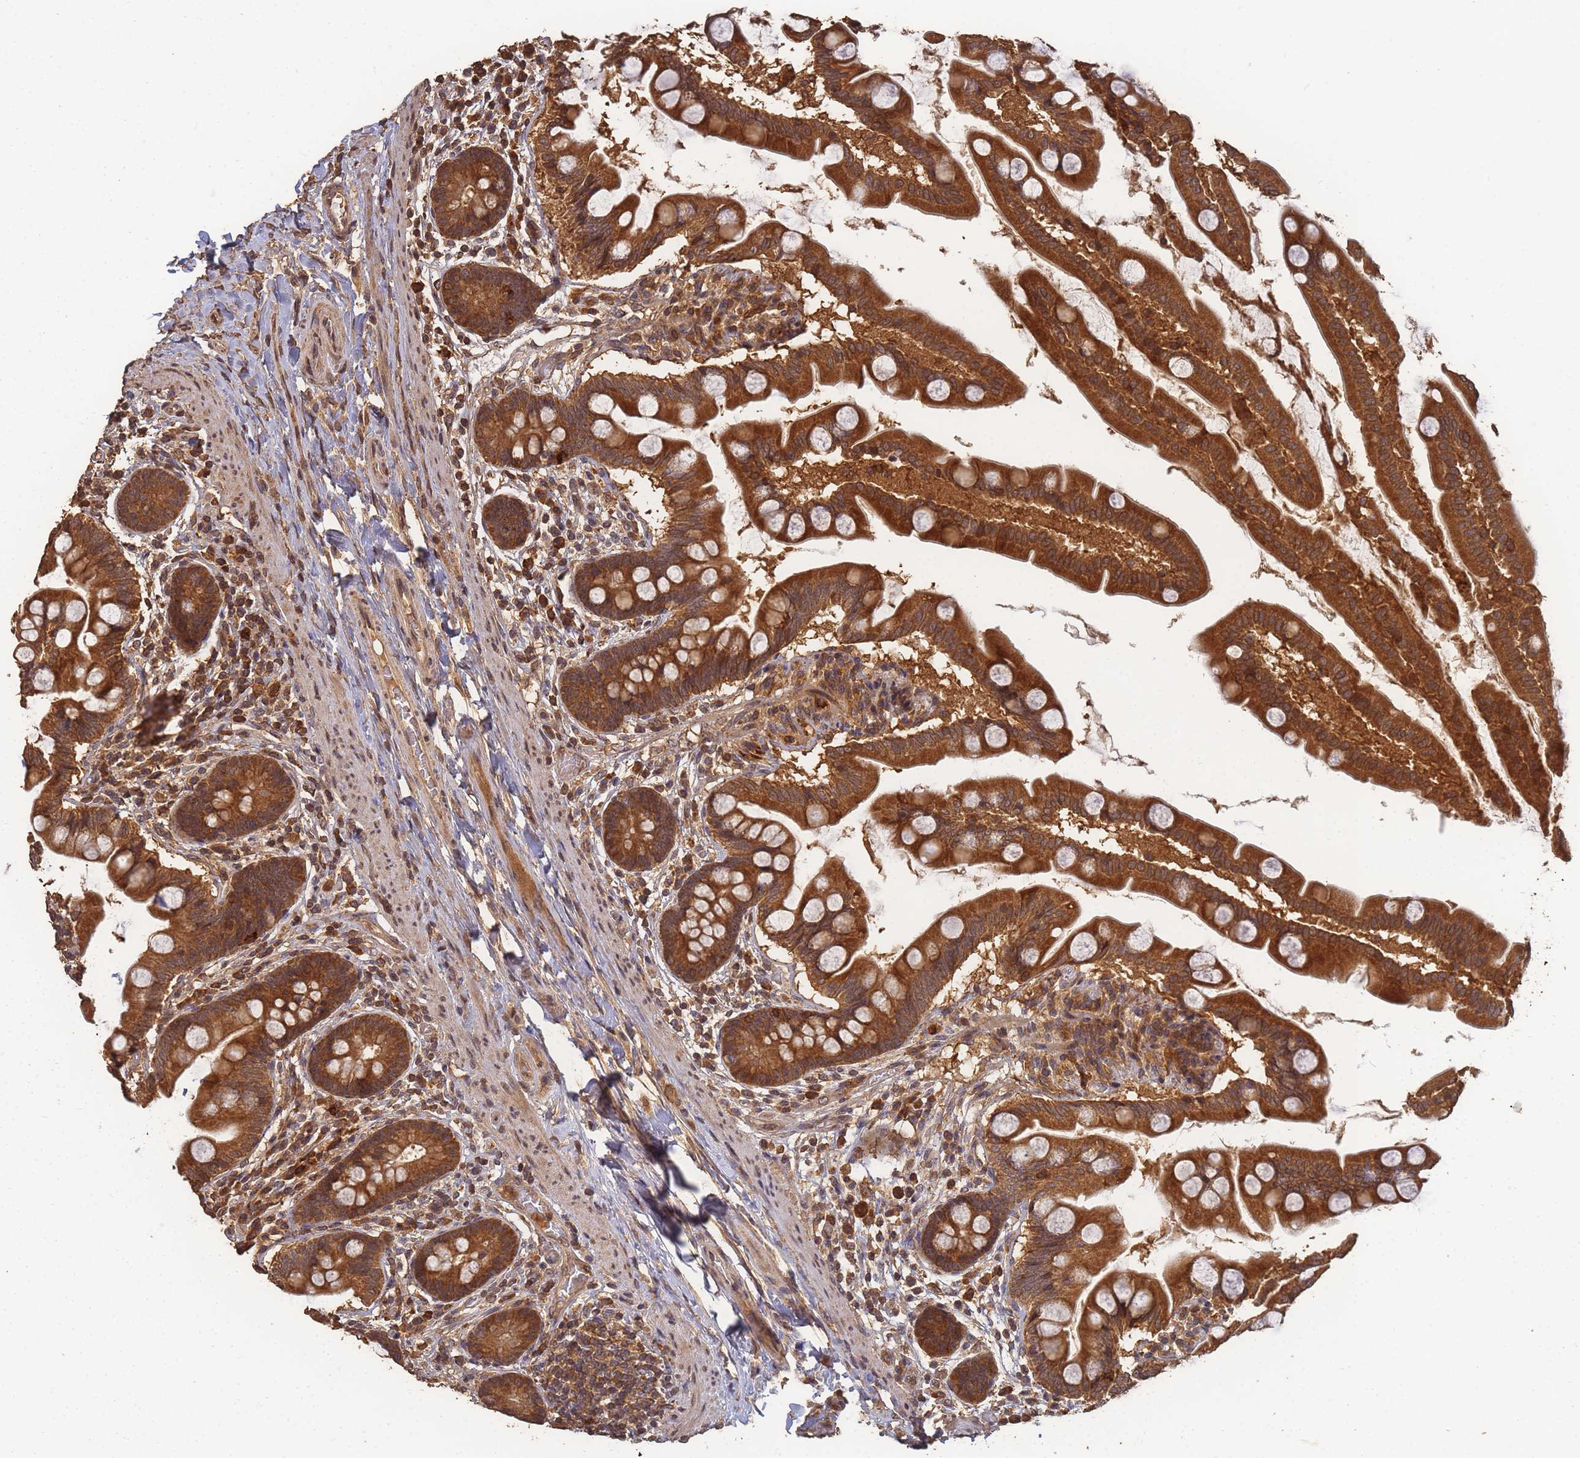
{"staining": {"intensity": "strong", "quantity": ">75%", "location": "cytoplasmic/membranous"}, "tissue": "small intestine", "cell_type": "Glandular cells", "image_type": "normal", "snomed": [{"axis": "morphology", "description": "Normal tissue, NOS"}, {"axis": "topography", "description": "Small intestine"}], "caption": "Small intestine stained with DAB immunohistochemistry (IHC) reveals high levels of strong cytoplasmic/membranous positivity in approximately >75% of glandular cells.", "gene": "ALKBH1", "patient": {"sex": "female", "age": 56}}